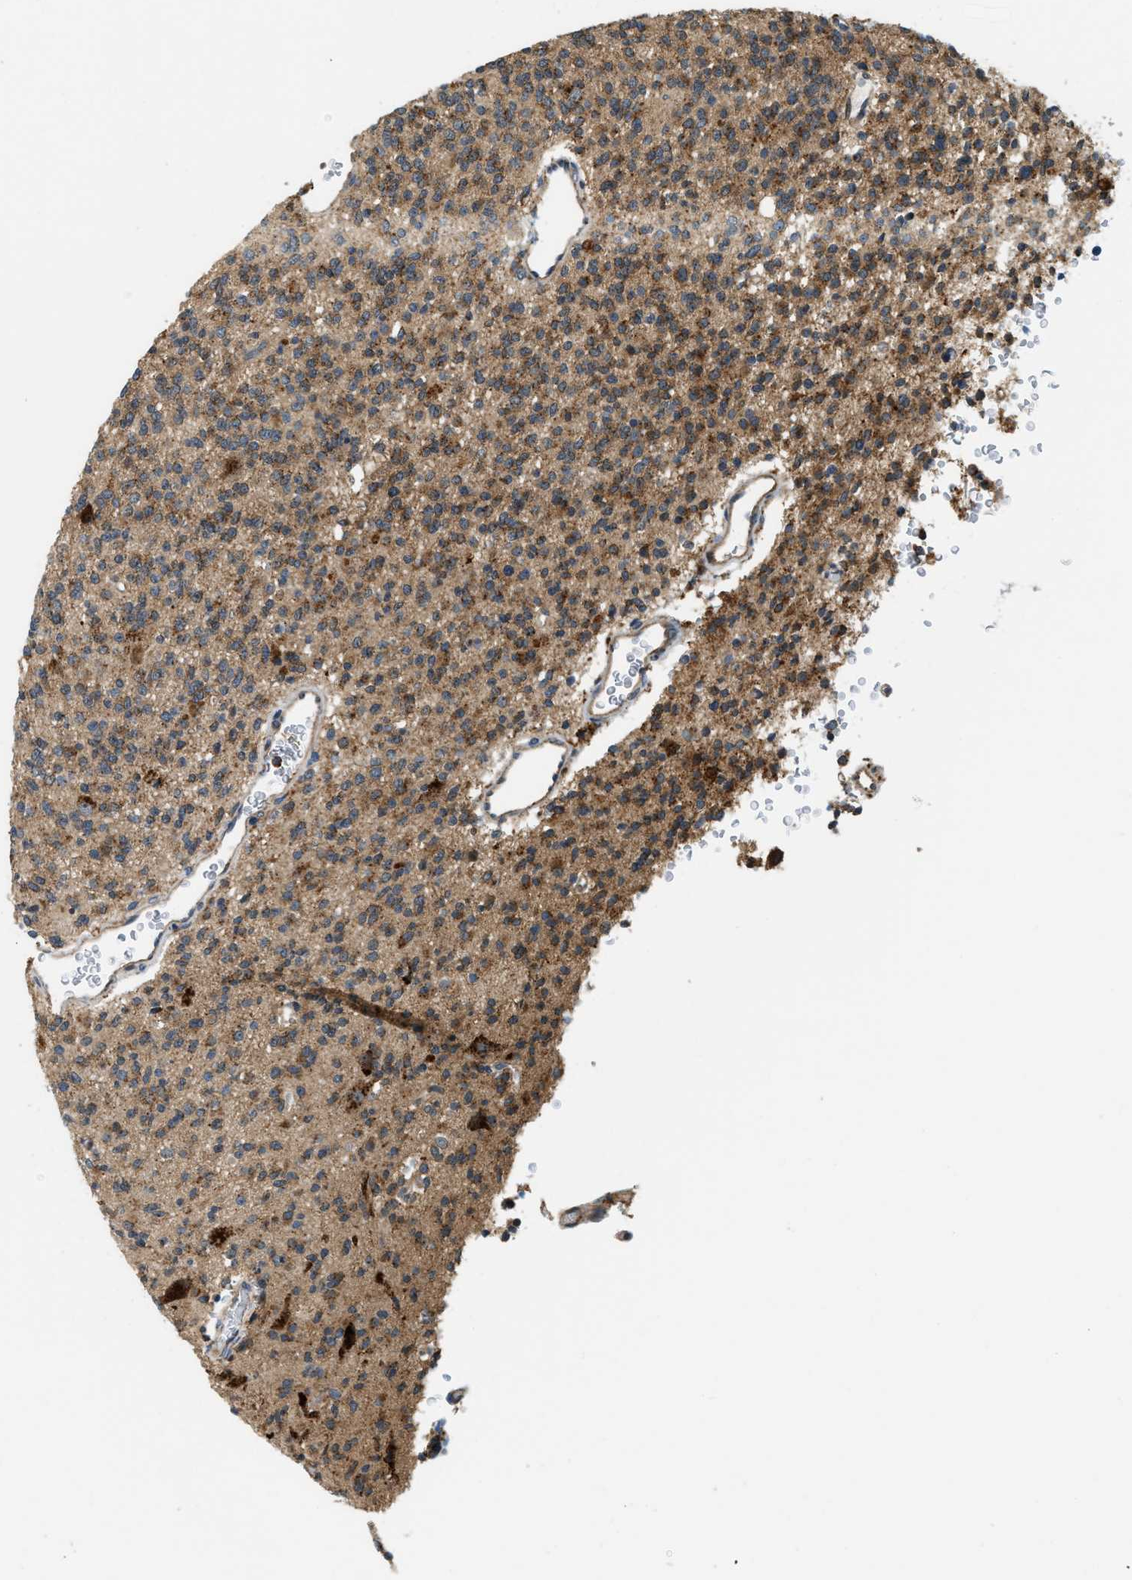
{"staining": {"intensity": "moderate", "quantity": ">75%", "location": "cytoplasmic/membranous"}, "tissue": "glioma", "cell_type": "Tumor cells", "image_type": "cancer", "snomed": [{"axis": "morphology", "description": "Glioma, malignant, High grade"}, {"axis": "topography", "description": "Brain"}], "caption": "Immunohistochemical staining of human high-grade glioma (malignant) exhibits medium levels of moderate cytoplasmic/membranous protein staining in about >75% of tumor cells.", "gene": "STARD3NL", "patient": {"sex": "male", "age": 34}}